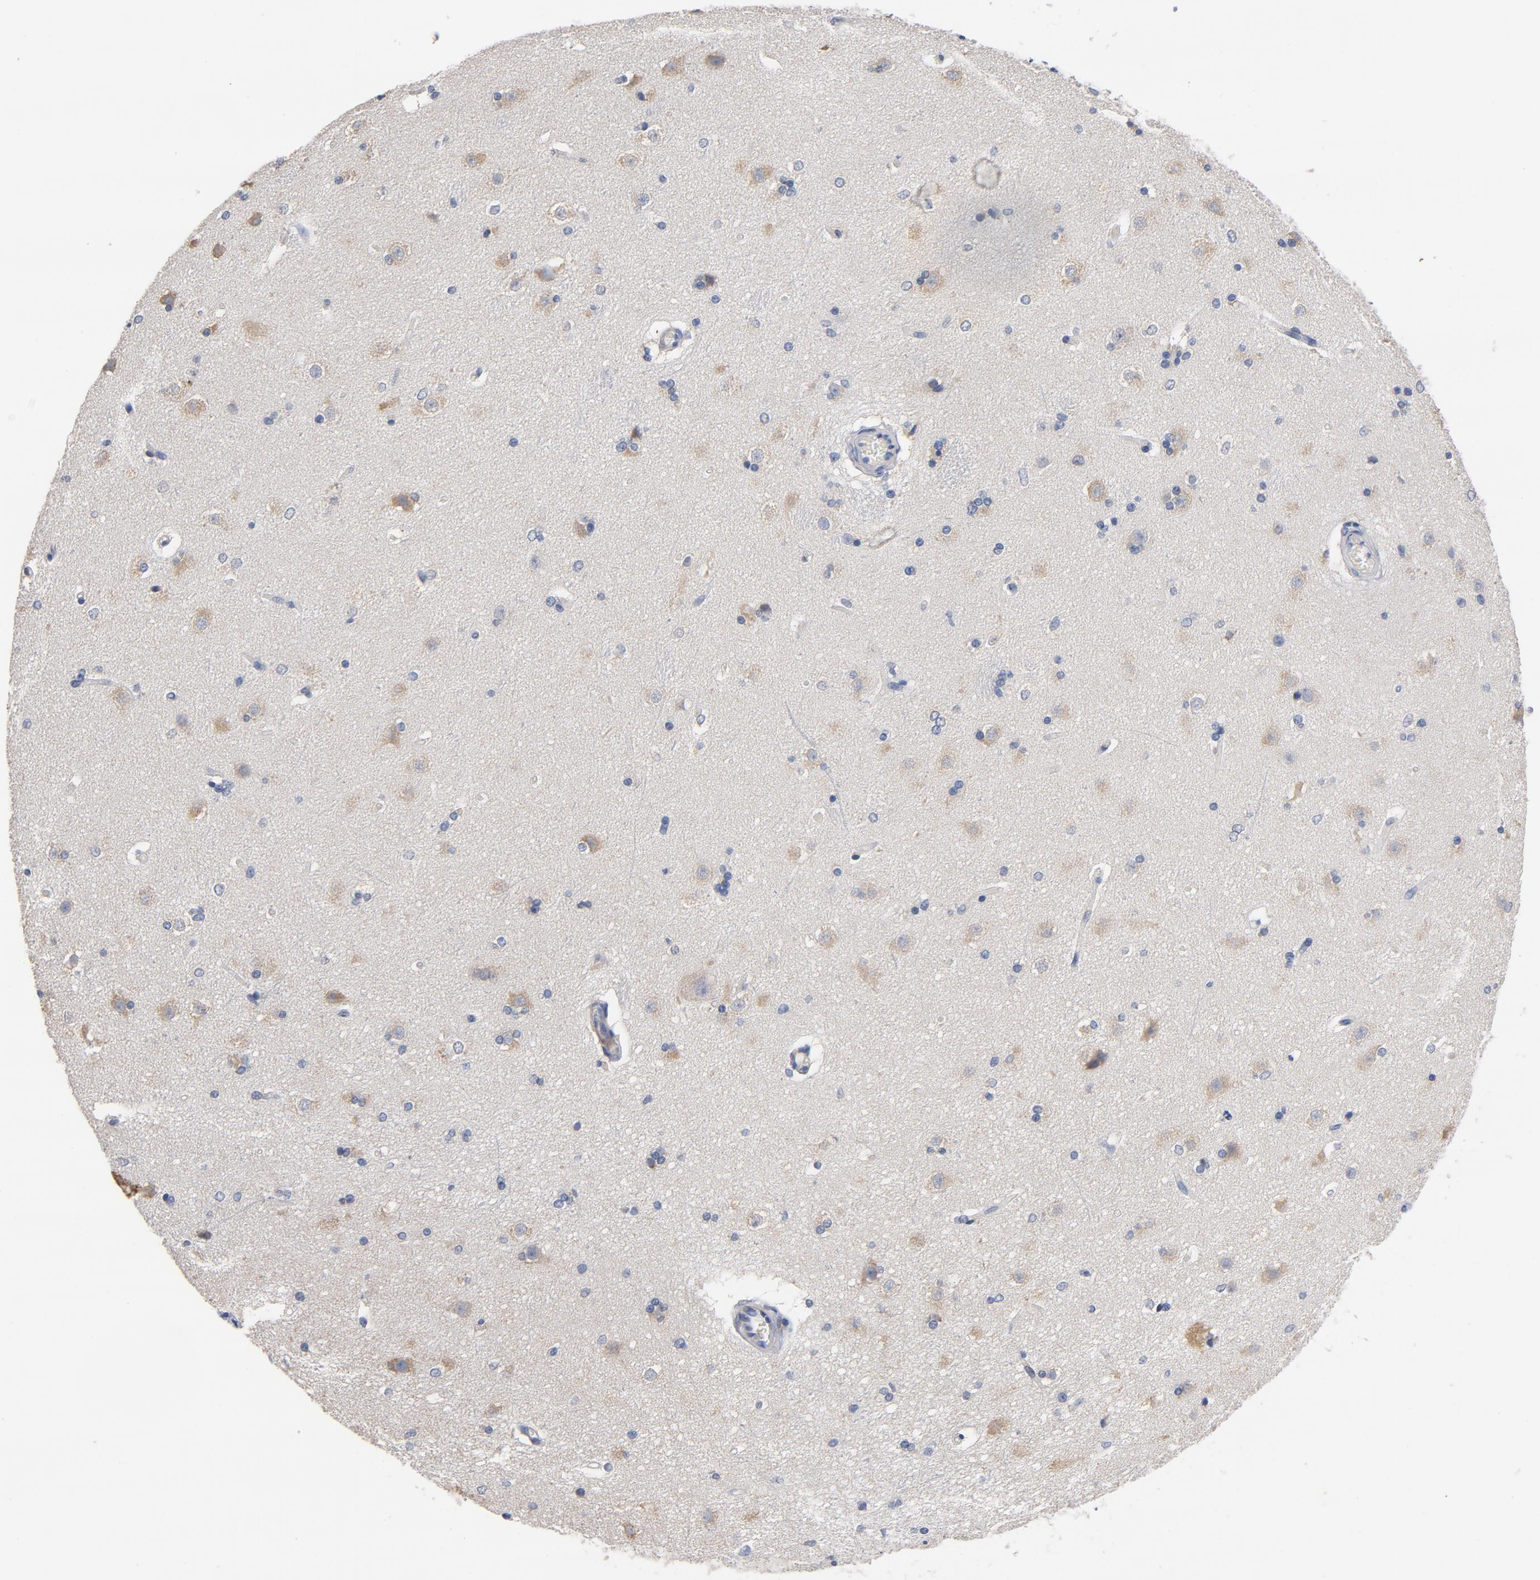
{"staining": {"intensity": "negative", "quantity": "none", "location": "none"}, "tissue": "caudate", "cell_type": "Glial cells", "image_type": "normal", "snomed": [{"axis": "morphology", "description": "Normal tissue, NOS"}, {"axis": "topography", "description": "Lateral ventricle wall"}], "caption": "DAB (3,3'-diaminobenzidine) immunohistochemical staining of unremarkable caudate demonstrates no significant expression in glial cells.", "gene": "TLR4", "patient": {"sex": "female", "age": 19}}